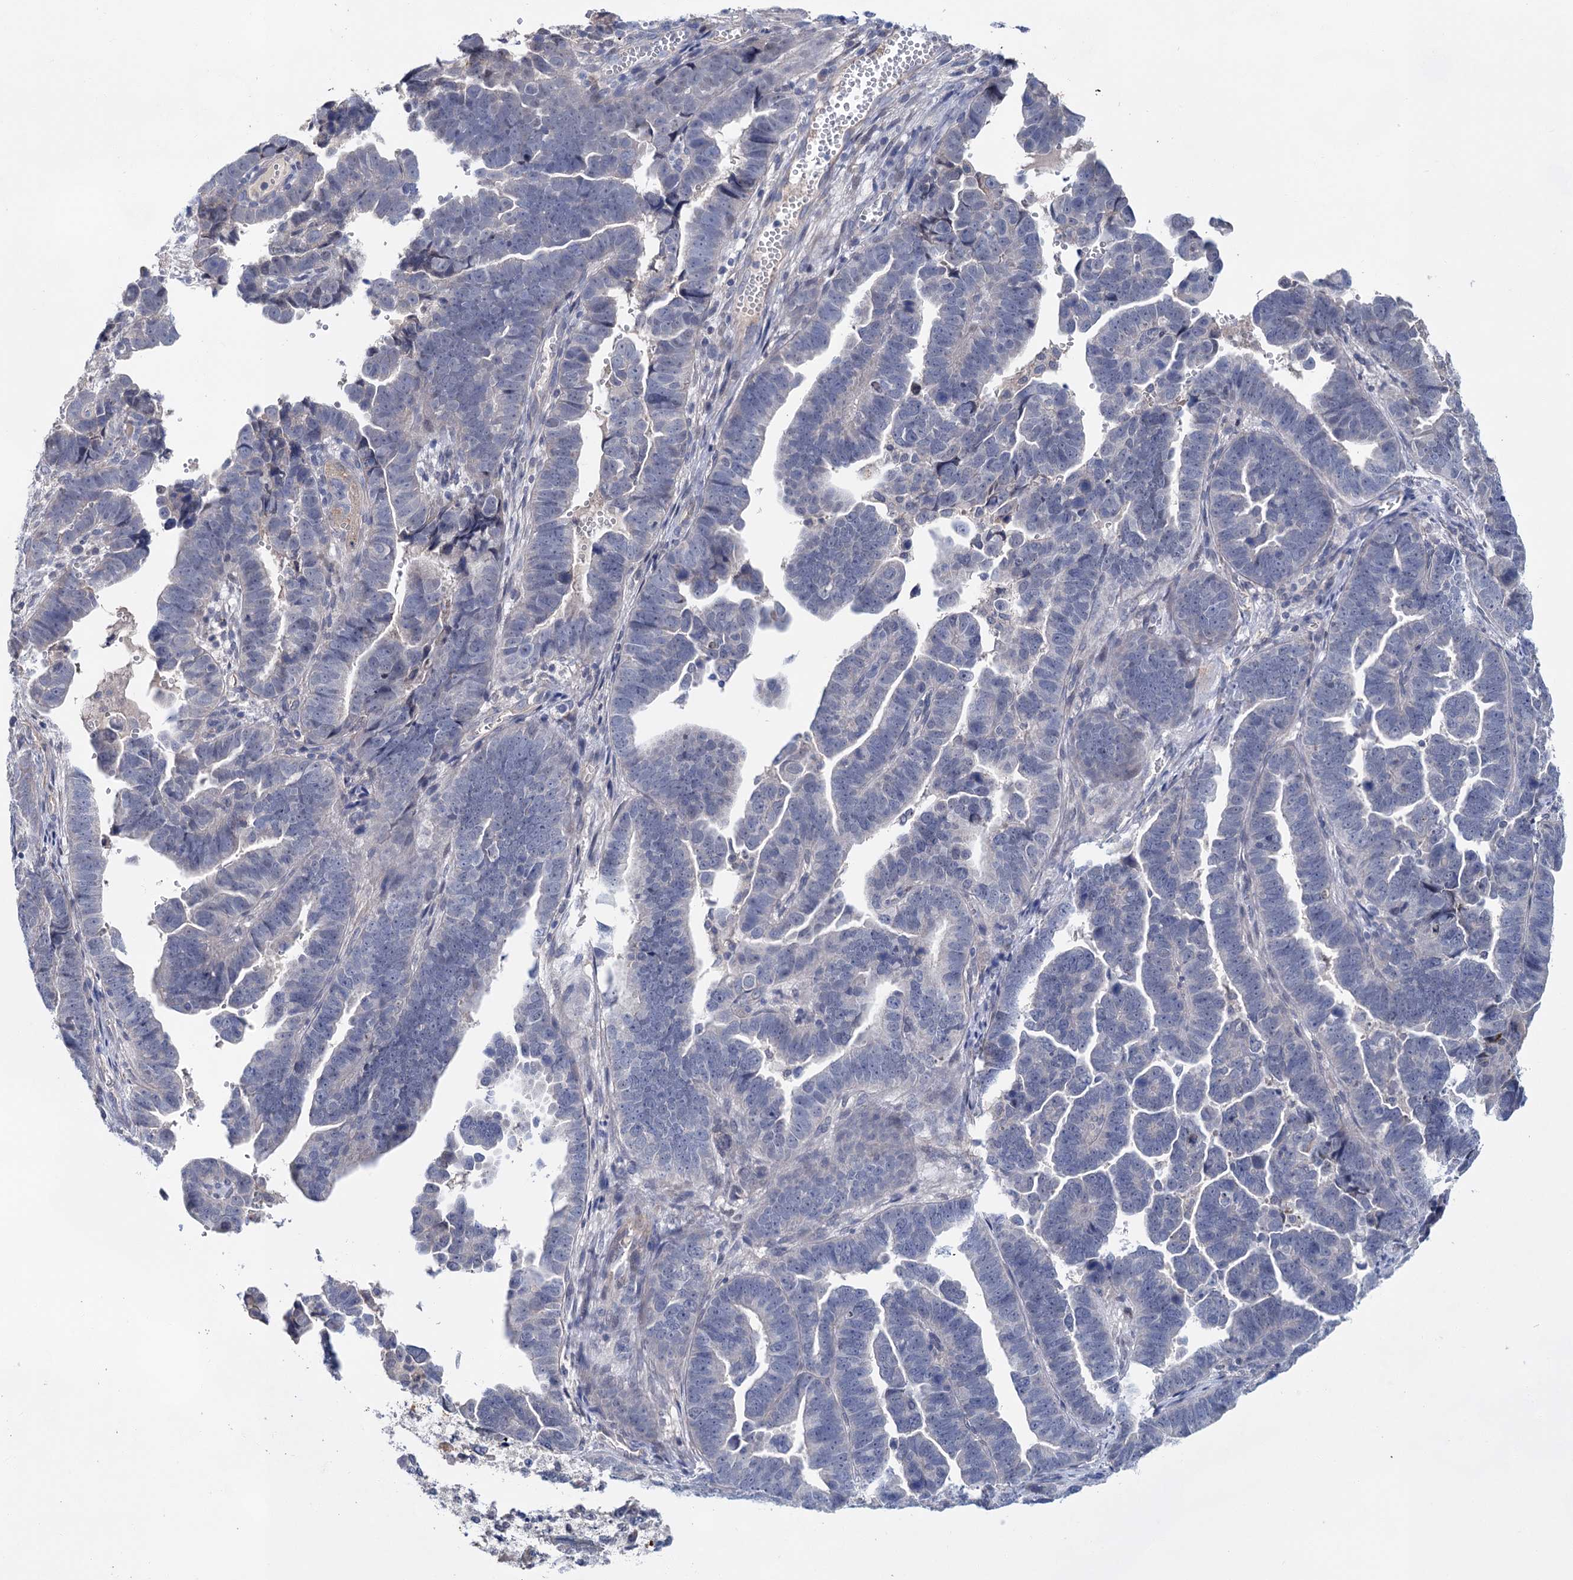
{"staining": {"intensity": "negative", "quantity": "none", "location": "none"}, "tissue": "endometrial cancer", "cell_type": "Tumor cells", "image_type": "cancer", "snomed": [{"axis": "morphology", "description": "Adenocarcinoma, NOS"}, {"axis": "topography", "description": "Endometrium"}], "caption": "Immunohistochemistry (IHC) of human adenocarcinoma (endometrial) reveals no positivity in tumor cells.", "gene": "MORN3", "patient": {"sex": "female", "age": 75}}